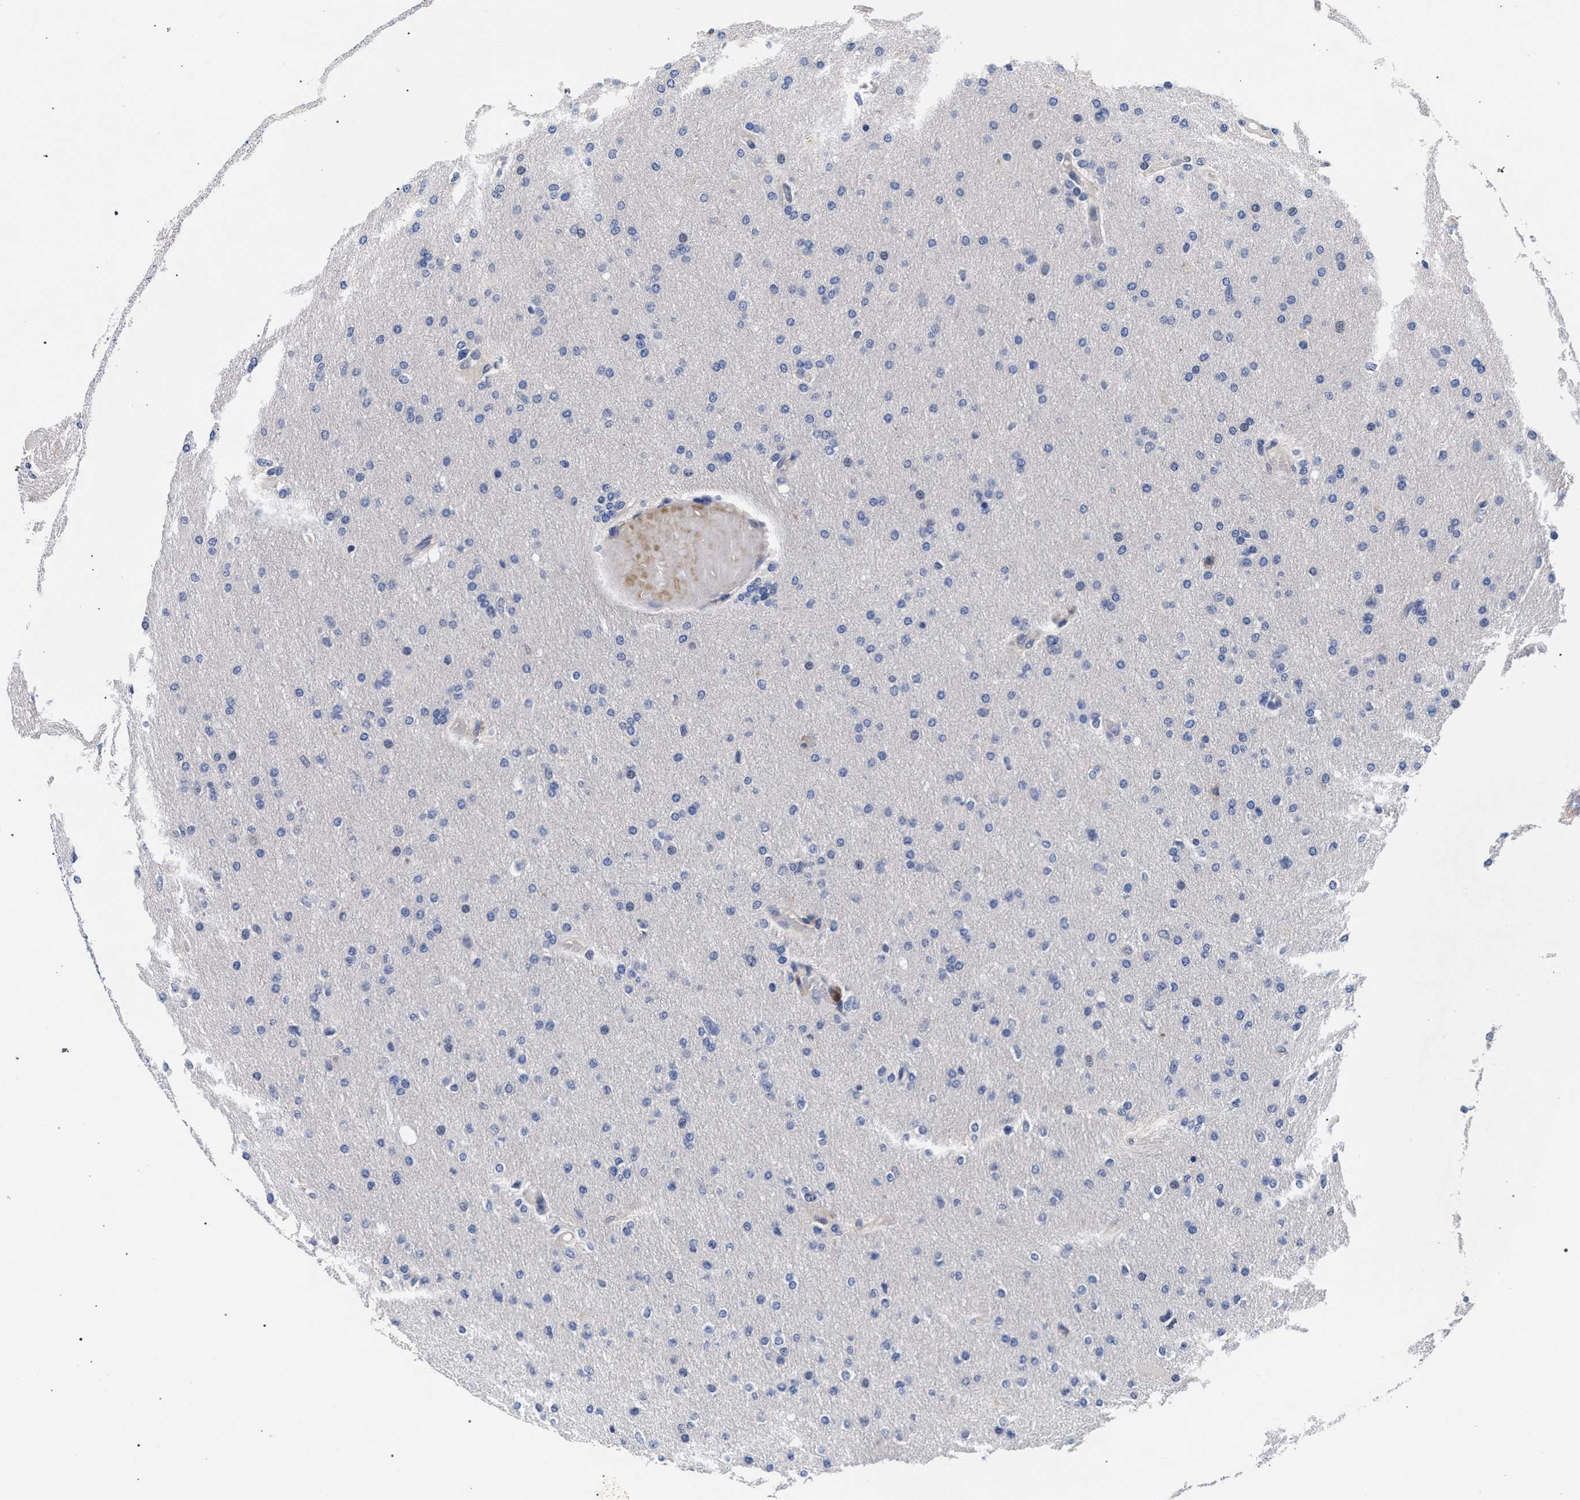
{"staining": {"intensity": "negative", "quantity": "none", "location": "none"}, "tissue": "glioma", "cell_type": "Tumor cells", "image_type": "cancer", "snomed": [{"axis": "morphology", "description": "Glioma, malignant, High grade"}, {"axis": "topography", "description": "Cerebral cortex"}], "caption": "The photomicrograph reveals no significant expression in tumor cells of malignant glioma (high-grade).", "gene": "RBM33", "patient": {"sex": "female", "age": 36}}